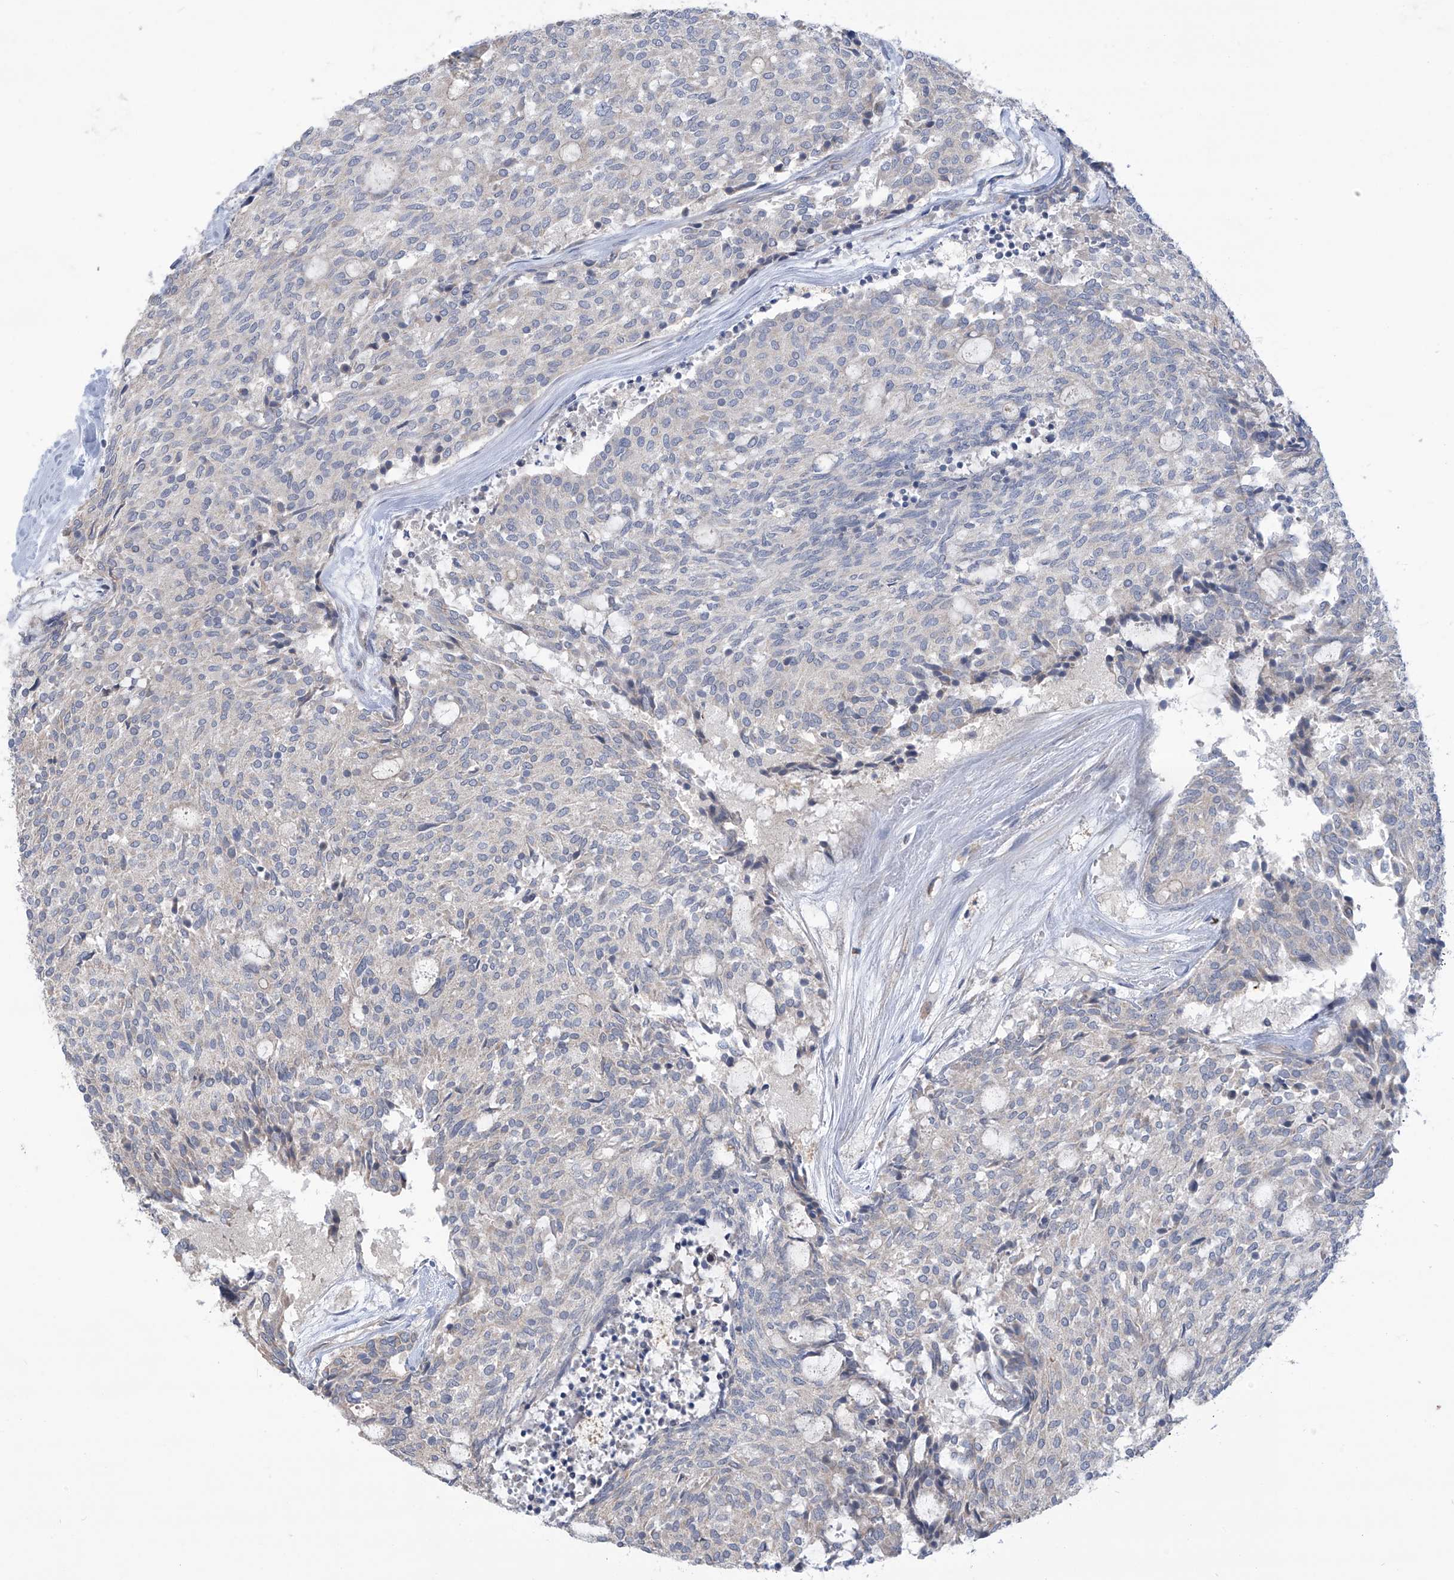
{"staining": {"intensity": "negative", "quantity": "none", "location": "none"}, "tissue": "carcinoid", "cell_type": "Tumor cells", "image_type": "cancer", "snomed": [{"axis": "morphology", "description": "Carcinoid, malignant, NOS"}, {"axis": "topography", "description": "Pancreas"}], "caption": "Human carcinoid stained for a protein using IHC reveals no positivity in tumor cells.", "gene": "SCGB1D2", "patient": {"sex": "female", "age": 54}}